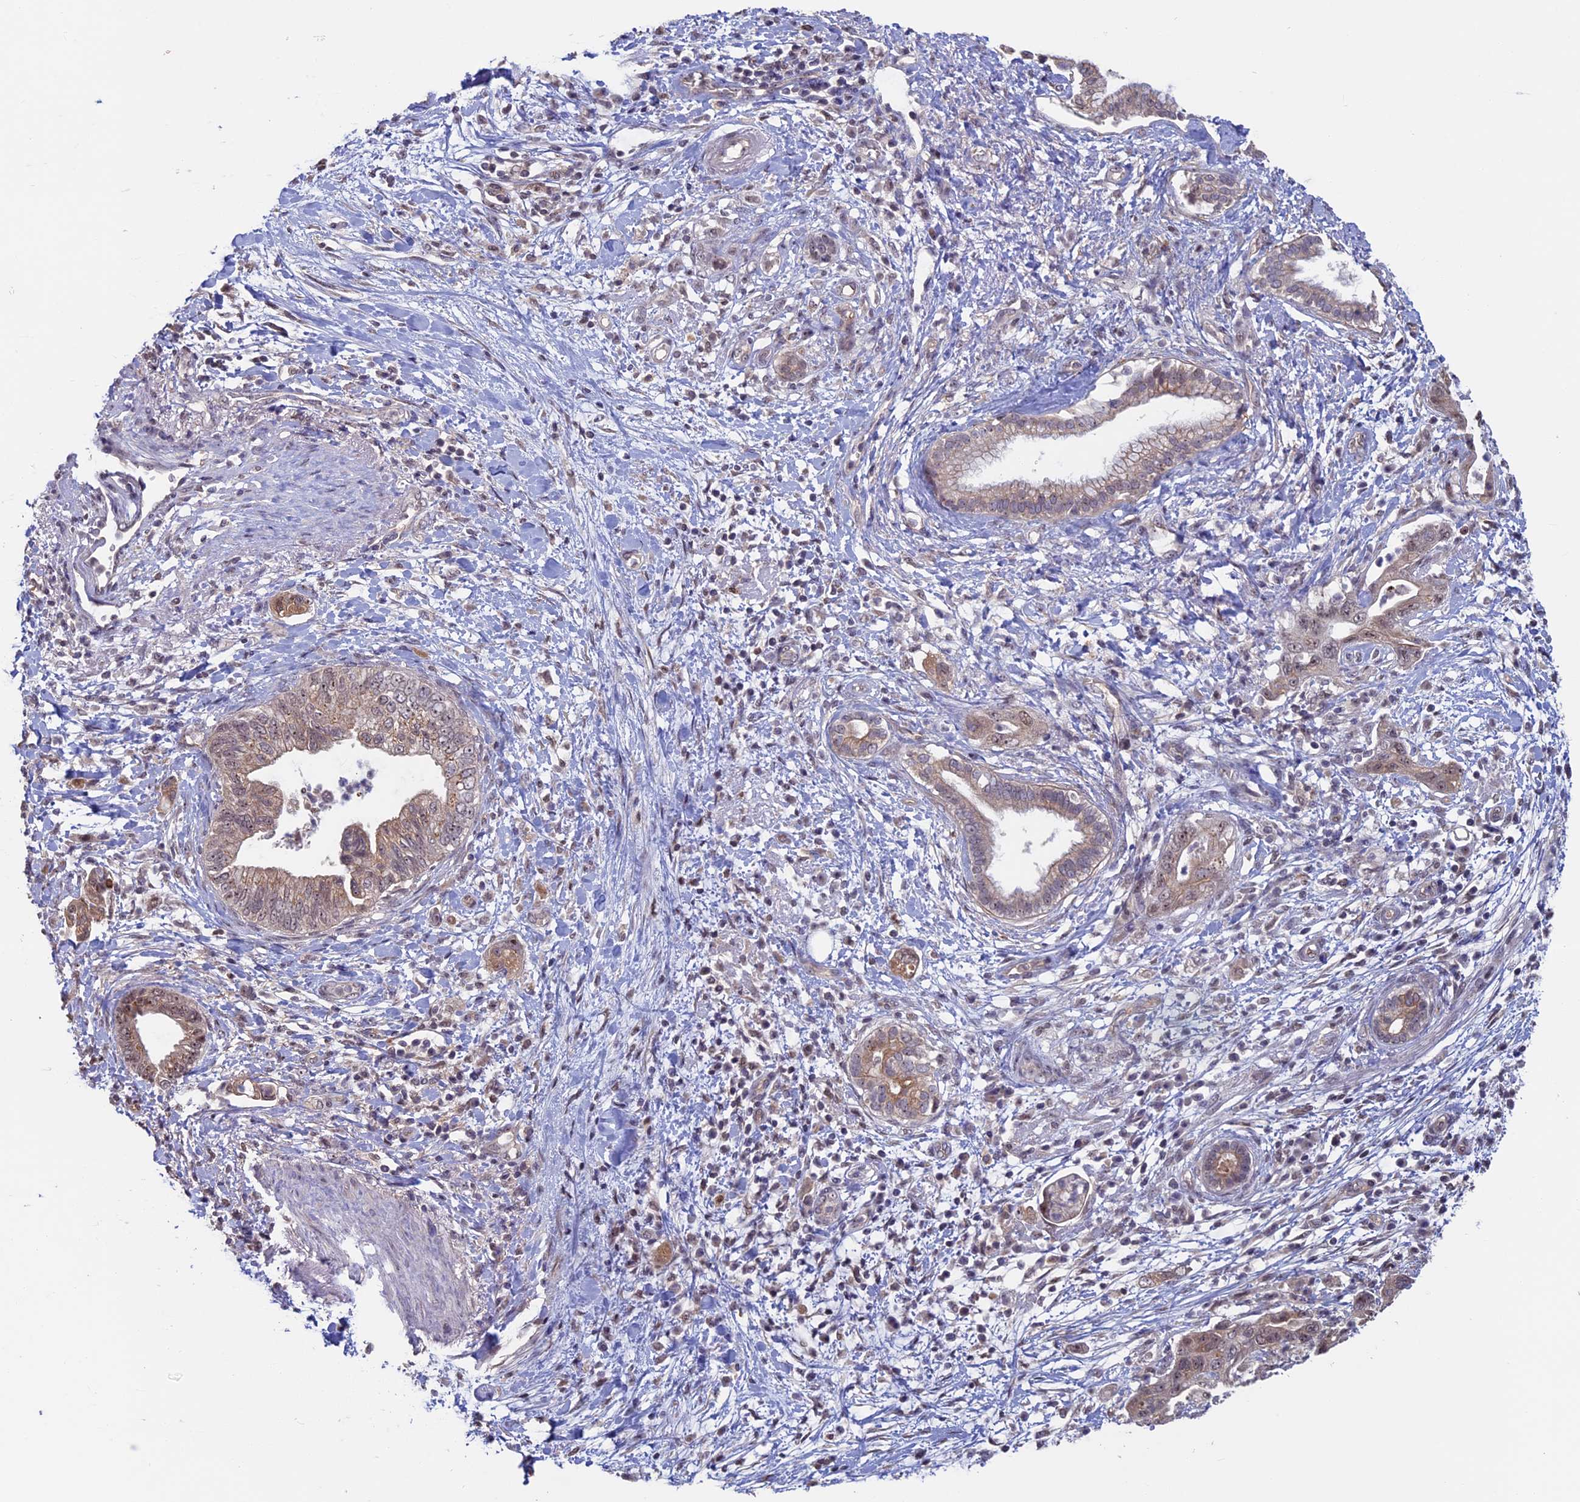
{"staining": {"intensity": "weak", "quantity": ">75%", "location": "cytoplasmic/membranous,nuclear"}, "tissue": "pancreatic cancer", "cell_type": "Tumor cells", "image_type": "cancer", "snomed": [{"axis": "morphology", "description": "Adenocarcinoma, NOS"}, {"axis": "topography", "description": "Pancreas"}], "caption": "Tumor cells demonstrate low levels of weak cytoplasmic/membranous and nuclear positivity in about >75% of cells in pancreatic cancer.", "gene": "SPIRE1", "patient": {"sex": "female", "age": 73}}